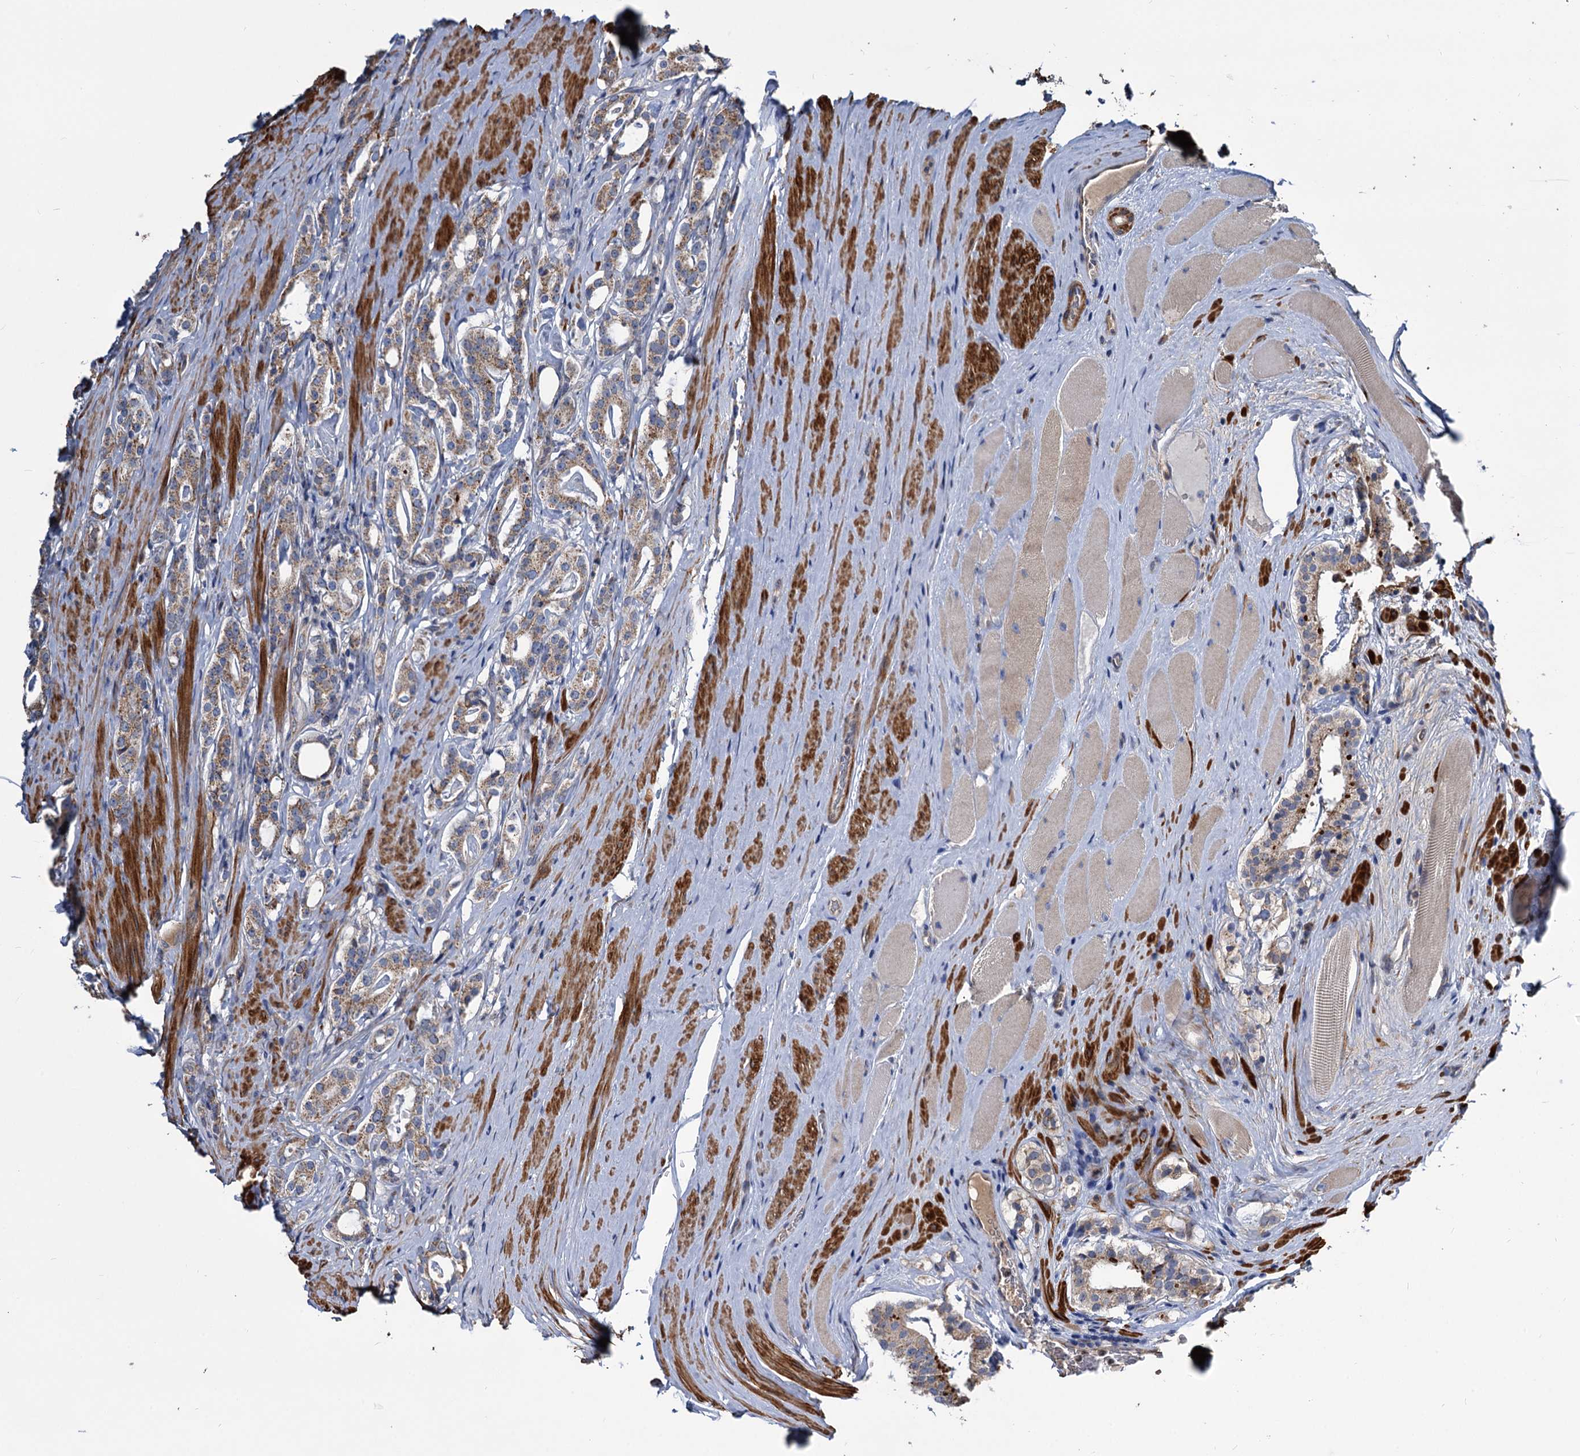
{"staining": {"intensity": "weak", "quantity": ">75%", "location": "cytoplasmic/membranous"}, "tissue": "prostate cancer", "cell_type": "Tumor cells", "image_type": "cancer", "snomed": [{"axis": "morphology", "description": "Adenocarcinoma, High grade"}, {"axis": "topography", "description": "Prostate"}], "caption": "Protein staining of prostate cancer tissue exhibits weak cytoplasmic/membranous expression in approximately >75% of tumor cells. (DAB (3,3'-diaminobenzidine) IHC with brightfield microscopy, high magnification).", "gene": "ALKBH7", "patient": {"sex": "male", "age": 63}}